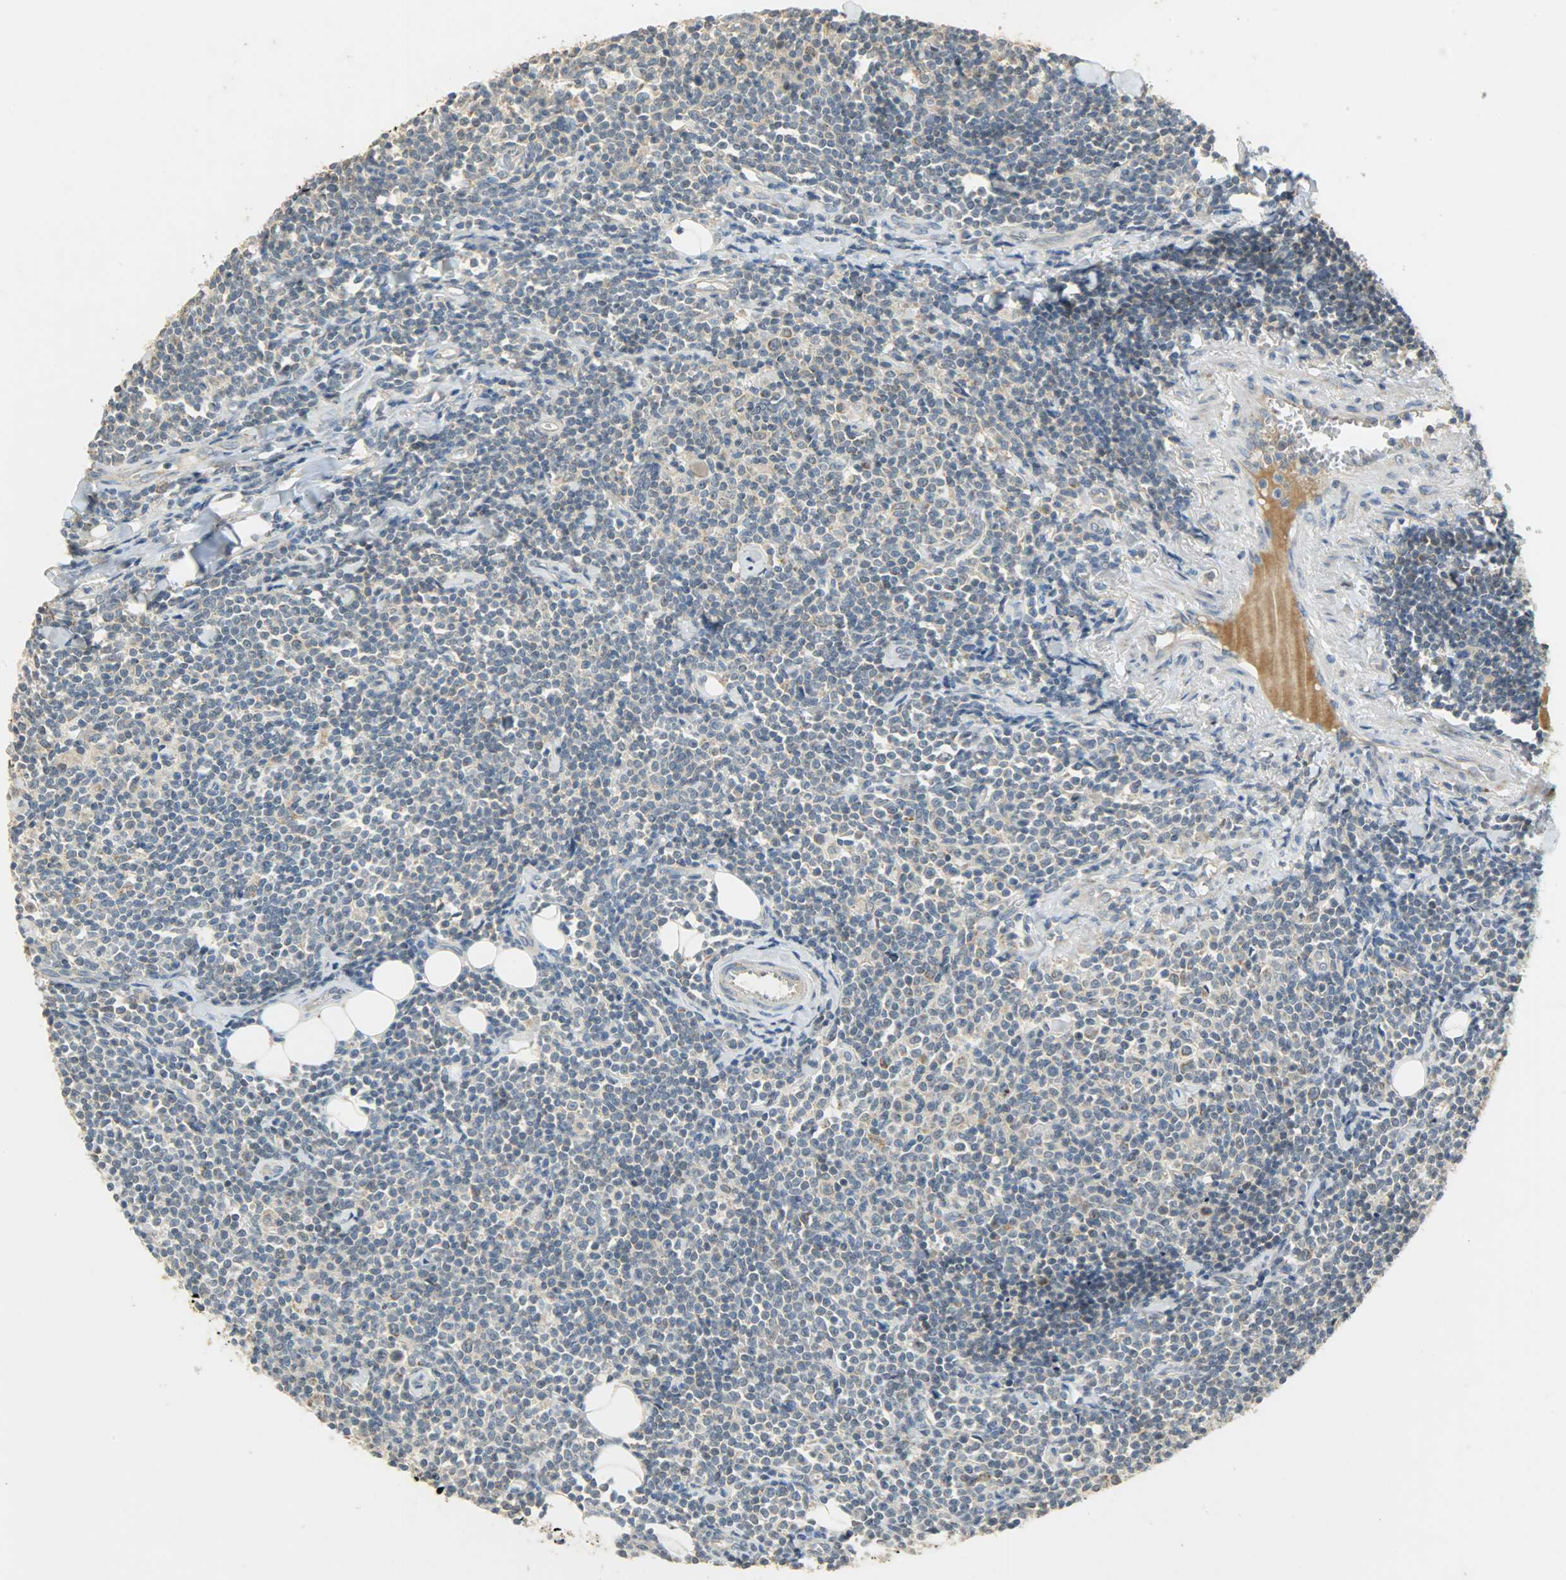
{"staining": {"intensity": "weak", "quantity": "25%-75%", "location": "cytoplasmic/membranous"}, "tissue": "lymphoma", "cell_type": "Tumor cells", "image_type": "cancer", "snomed": [{"axis": "morphology", "description": "Malignant lymphoma, non-Hodgkin's type, Low grade"}, {"axis": "topography", "description": "Soft tissue"}], "caption": "IHC (DAB) staining of malignant lymphoma, non-Hodgkin's type (low-grade) demonstrates weak cytoplasmic/membranous protein staining in approximately 25%-75% of tumor cells. Nuclei are stained in blue.", "gene": "HDHD5", "patient": {"sex": "male", "age": 92}}